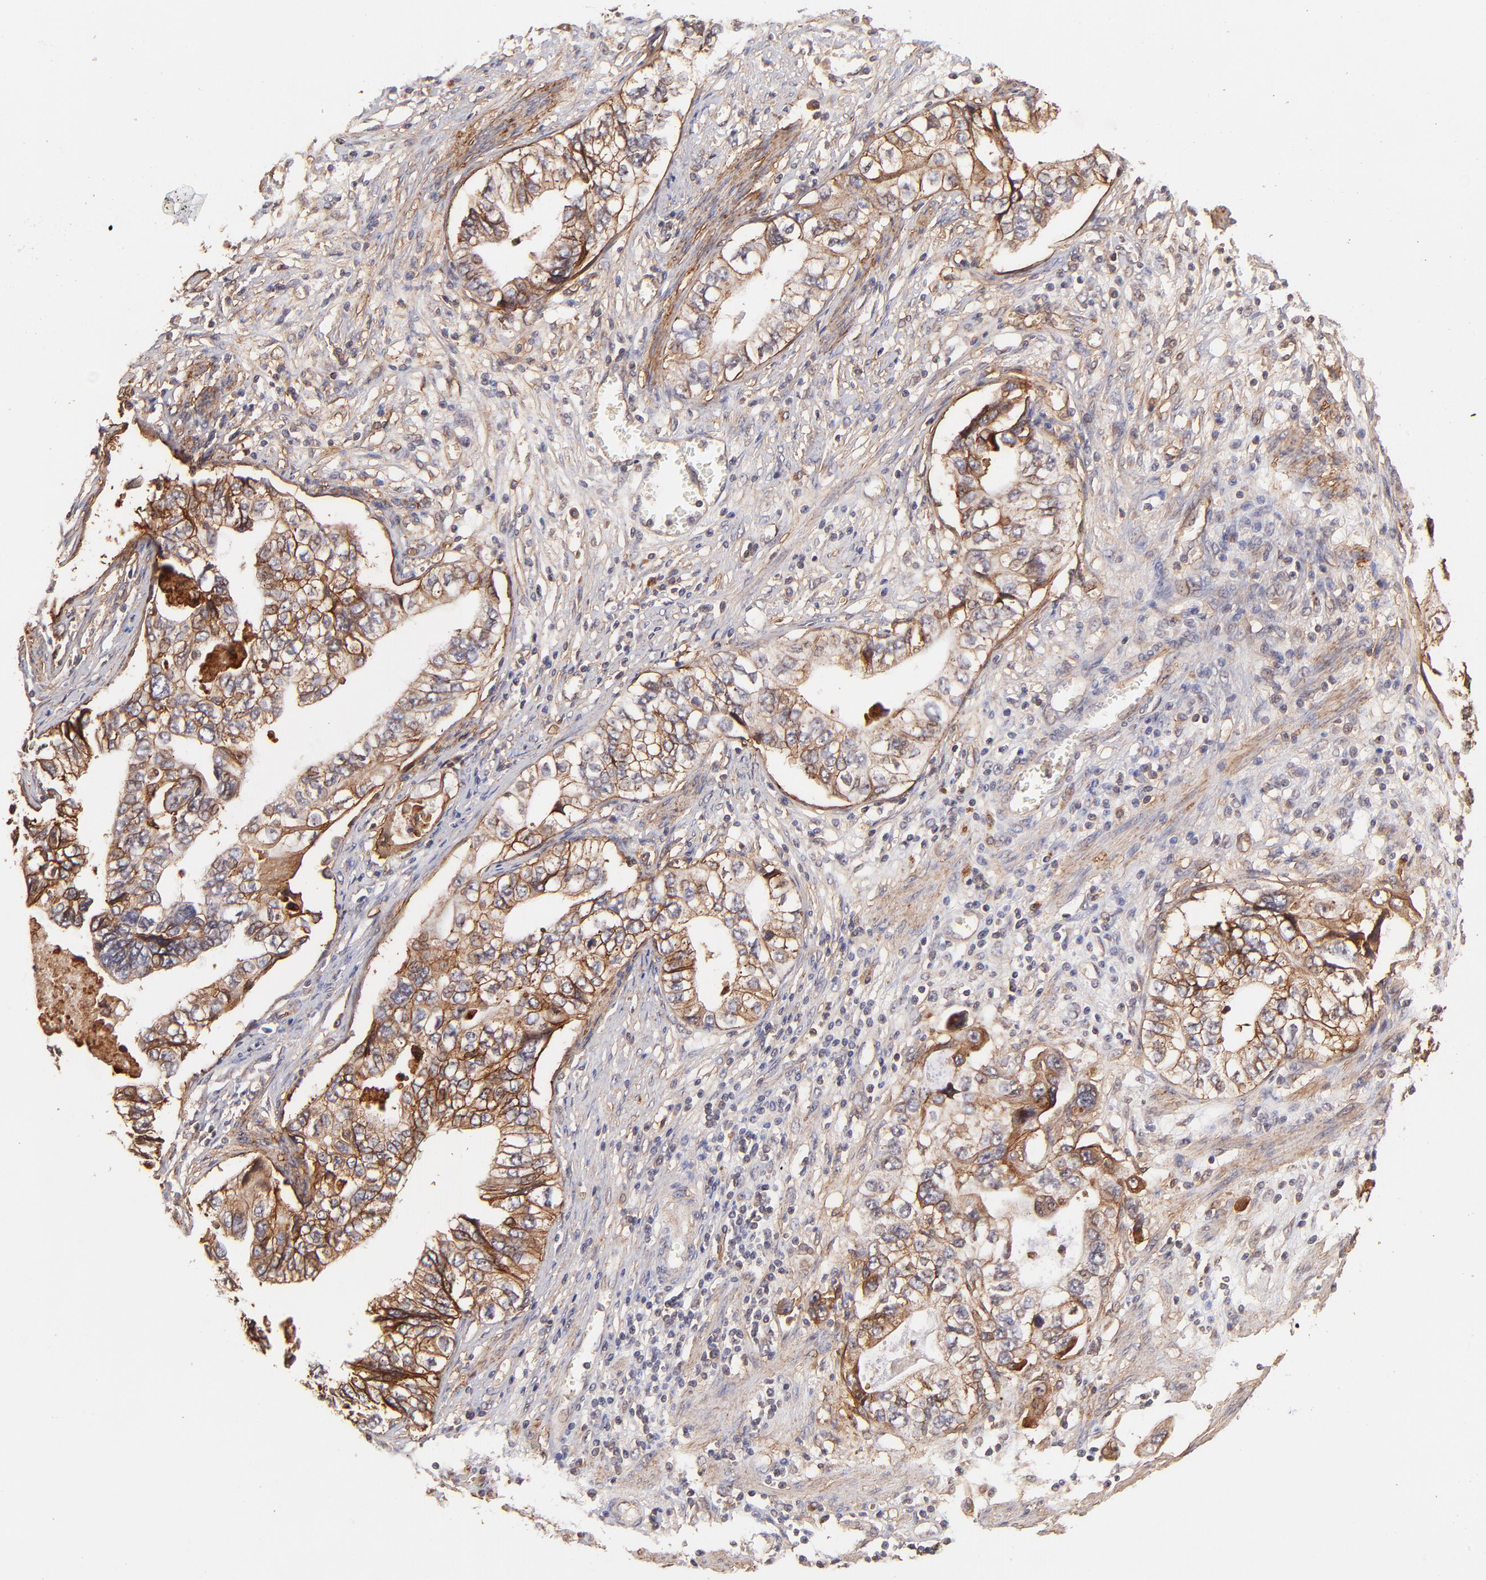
{"staining": {"intensity": "moderate", "quantity": ">75%", "location": "cytoplasmic/membranous"}, "tissue": "stomach cancer", "cell_type": "Tumor cells", "image_type": "cancer", "snomed": [{"axis": "morphology", "description": "Adenocarcinoma, NOS"}, {"axis": "topography", "description": "Pancreas"}, {"axis": "topography", "description": "Stomach, upper"}], "caption": "A brown stain highlights moderate cytoplasmic/membranous expression of a protein in human stomach cancer tumor cells. (DAB (3,3'-diaminobenzidine) = brown stain, brightfield microscopy at high magnification).", "gene": "ITGB1", "patient": {"sex": "male", "age": 77}}